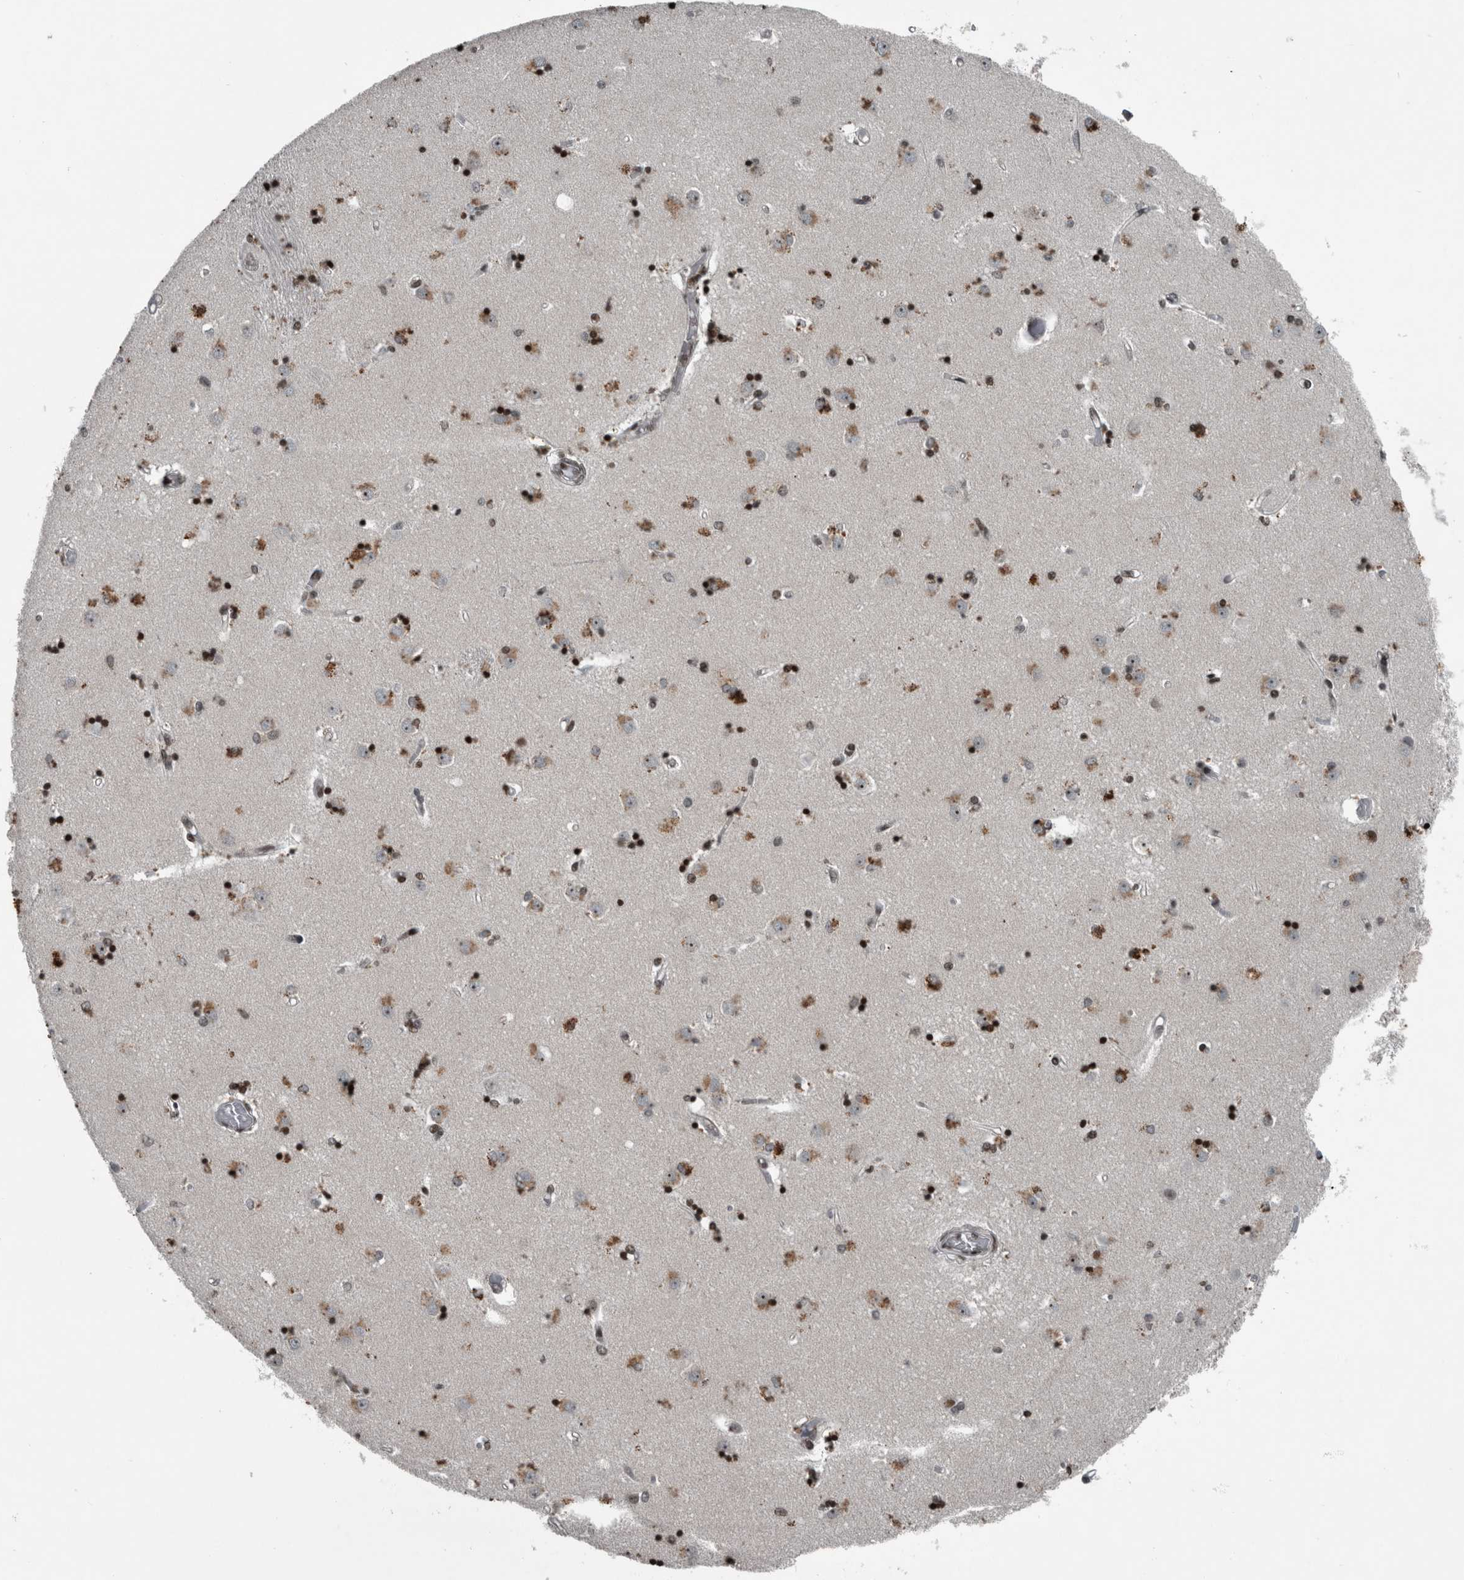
{"staining": {"intensity": "strong", "quantity": ">75%", "location": "nuclear"}, "tissue": "caudate", "cell_type": "Glial cells", "image_type": "normal", "snomed": [{"axis": "morphology", "description": "Normal tissue, NOS"}, {"axis": "topography", "description": "Lateral ventricle wall"}], "caption": "Caudate stained for a protein reveals strong nuclear positivity in glial cells.", "gene": "UNC50", "patient": {"sex": "male", "age": 45}}